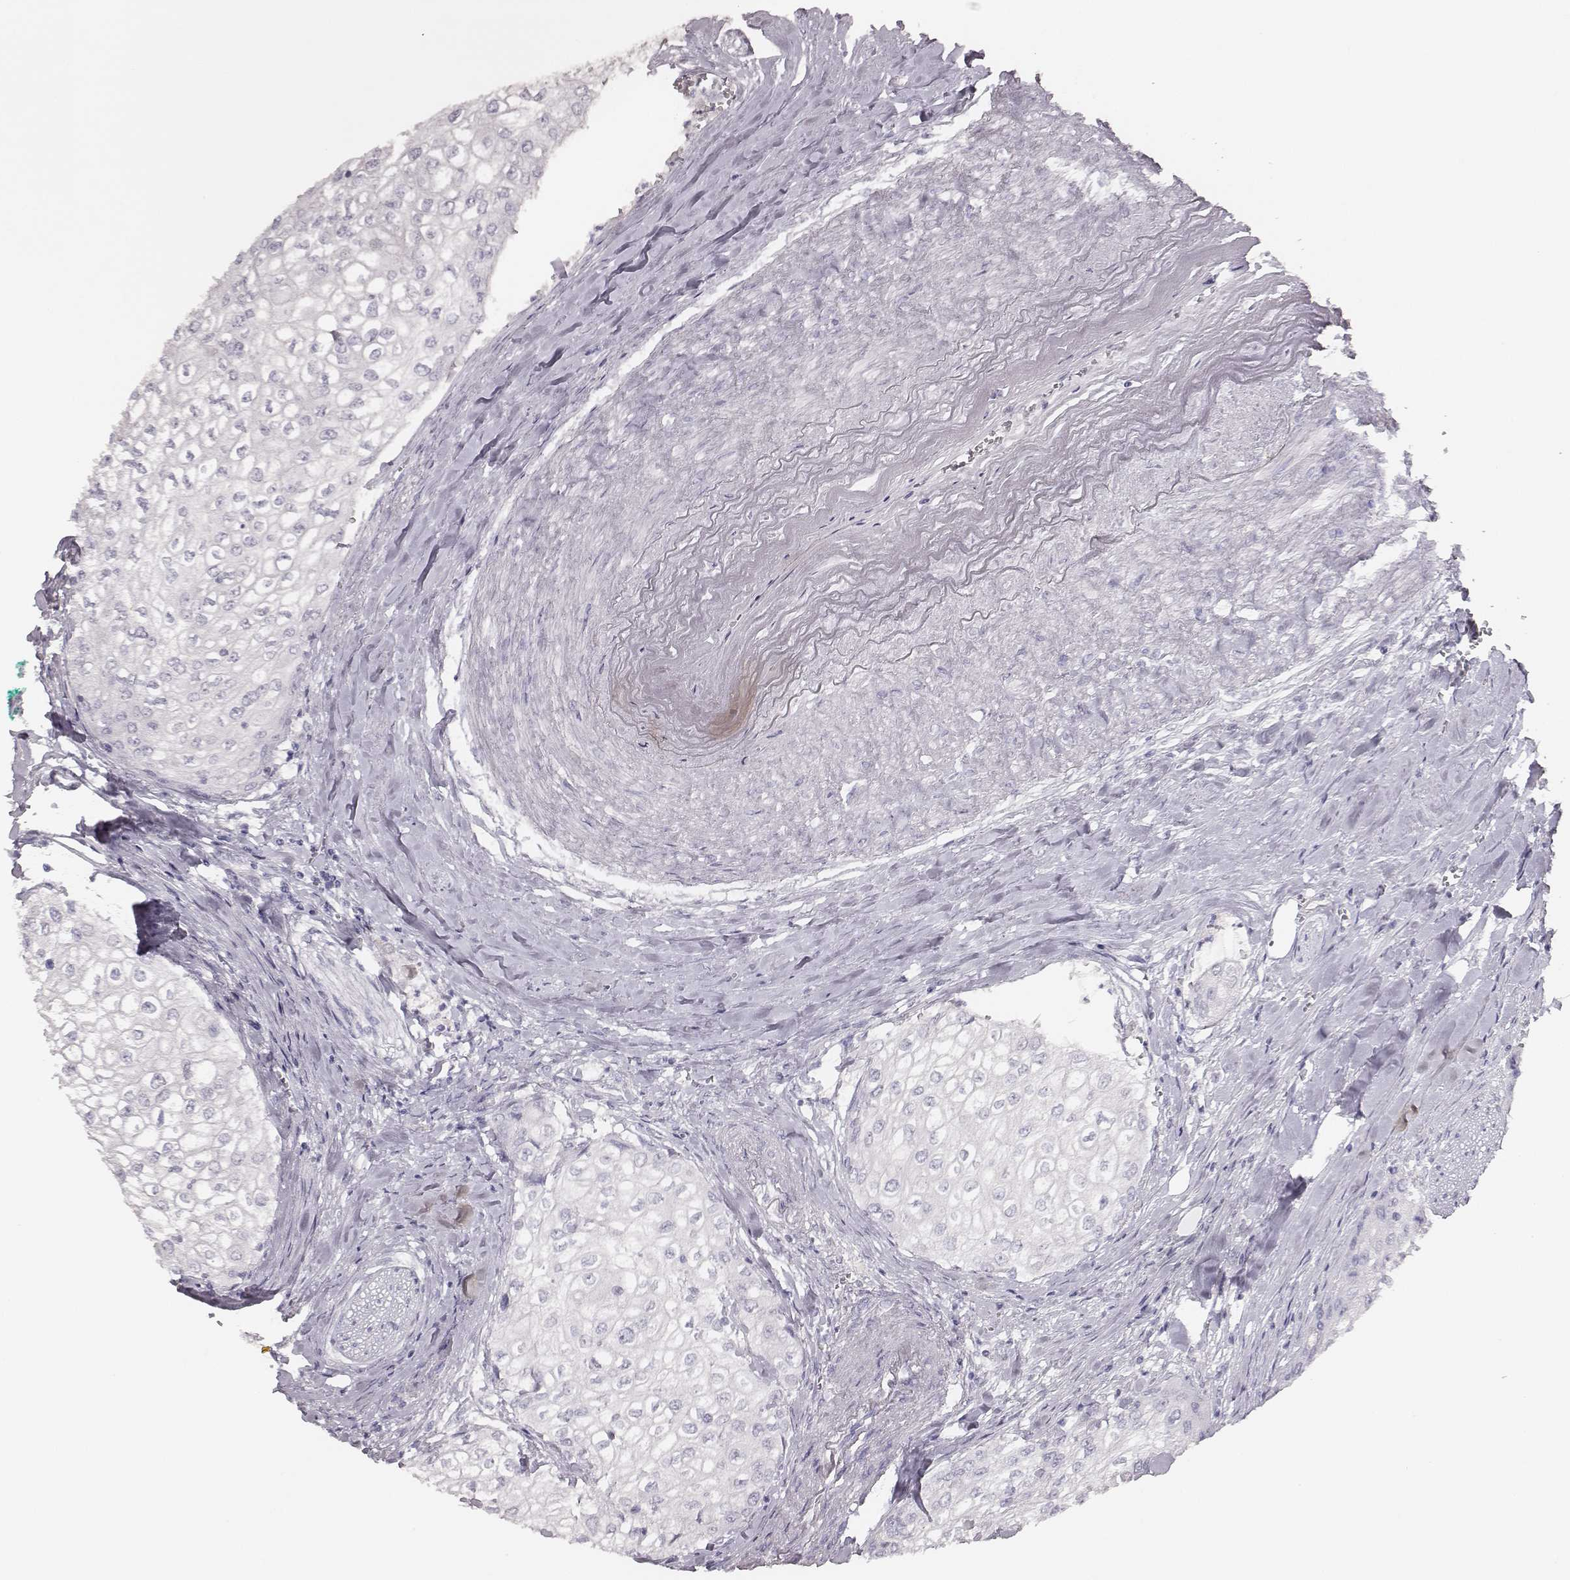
{"staining": {"intensity": "negative", "quantity": "none", "location": "none"}, "tissue": "urothelial cancer", "cell_type": "Tumor cells", "image_type": "cancer", "snomed": [{"axis": "morphology", "description": "Urothelial carcinoma, High grade"}, {"axis": "topography", "description": "Urinary bladder"}], "caption": "Immunohistochemical staining of human urothelial carcinoma (high-grade) demonstrates no significant staining in tumor cells.", "gene": "MYH6", "patient": {"sex": "male", "age": 62}}